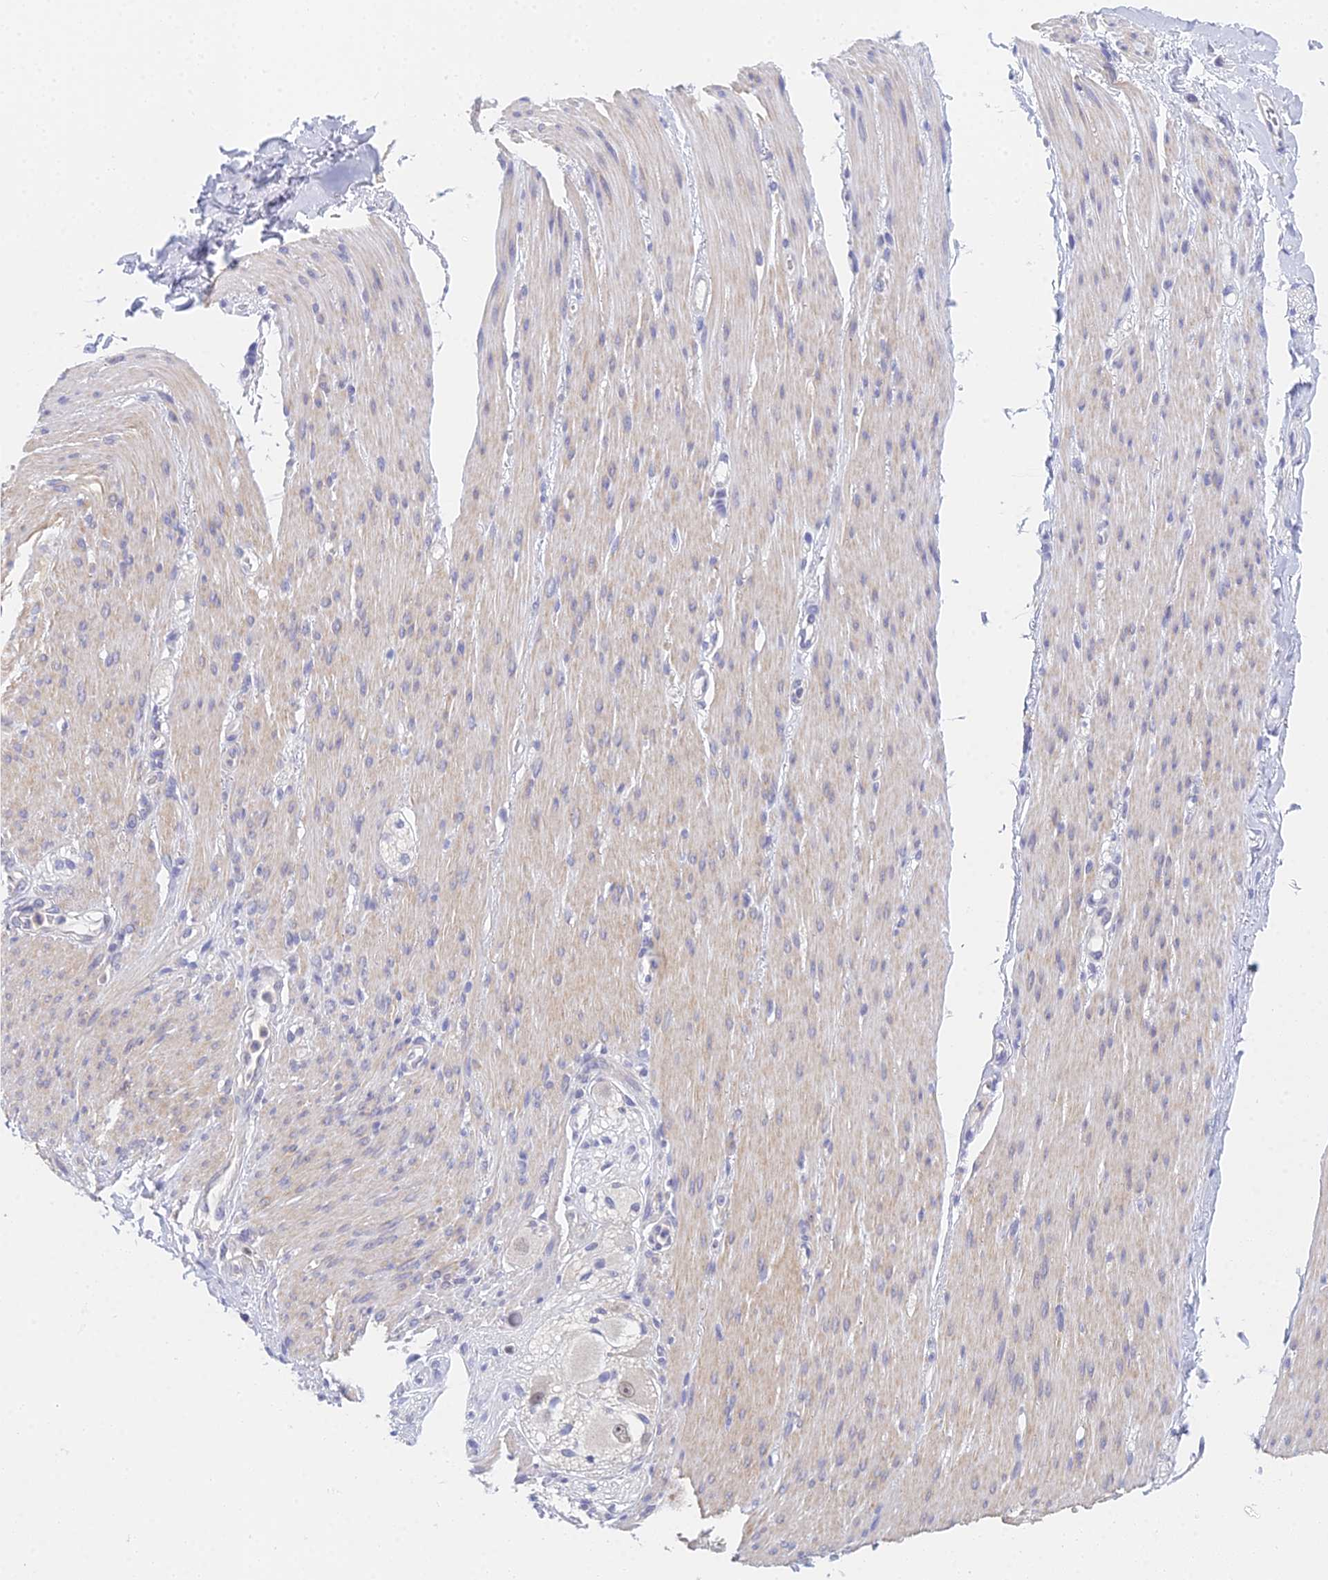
{"staining": {"intensity": "negative", "quantity": "none", "location": "none"}, "tissue": "adipose tissue", "cell_type": "Adipocytes", "image_type": "normal", "snomed": [{"axis": "morphology", "description": "Normal tissue, NOS"}, {"axis": "topography", "description": "Colon"}, {"axis": "topography", "description": "Peripheral nerve tissue"}], "caption": "Immunohistochemistry of unremarkable adipose tissue demonstrates no staining in adipocytes. (Brightfield microscopy of DAB (3,3'-diaminobenzidine) immunohistochemistry (IHC) at high magnification).", "gene": "MCM2", "patient": {"sex": "female", "age": 61}}